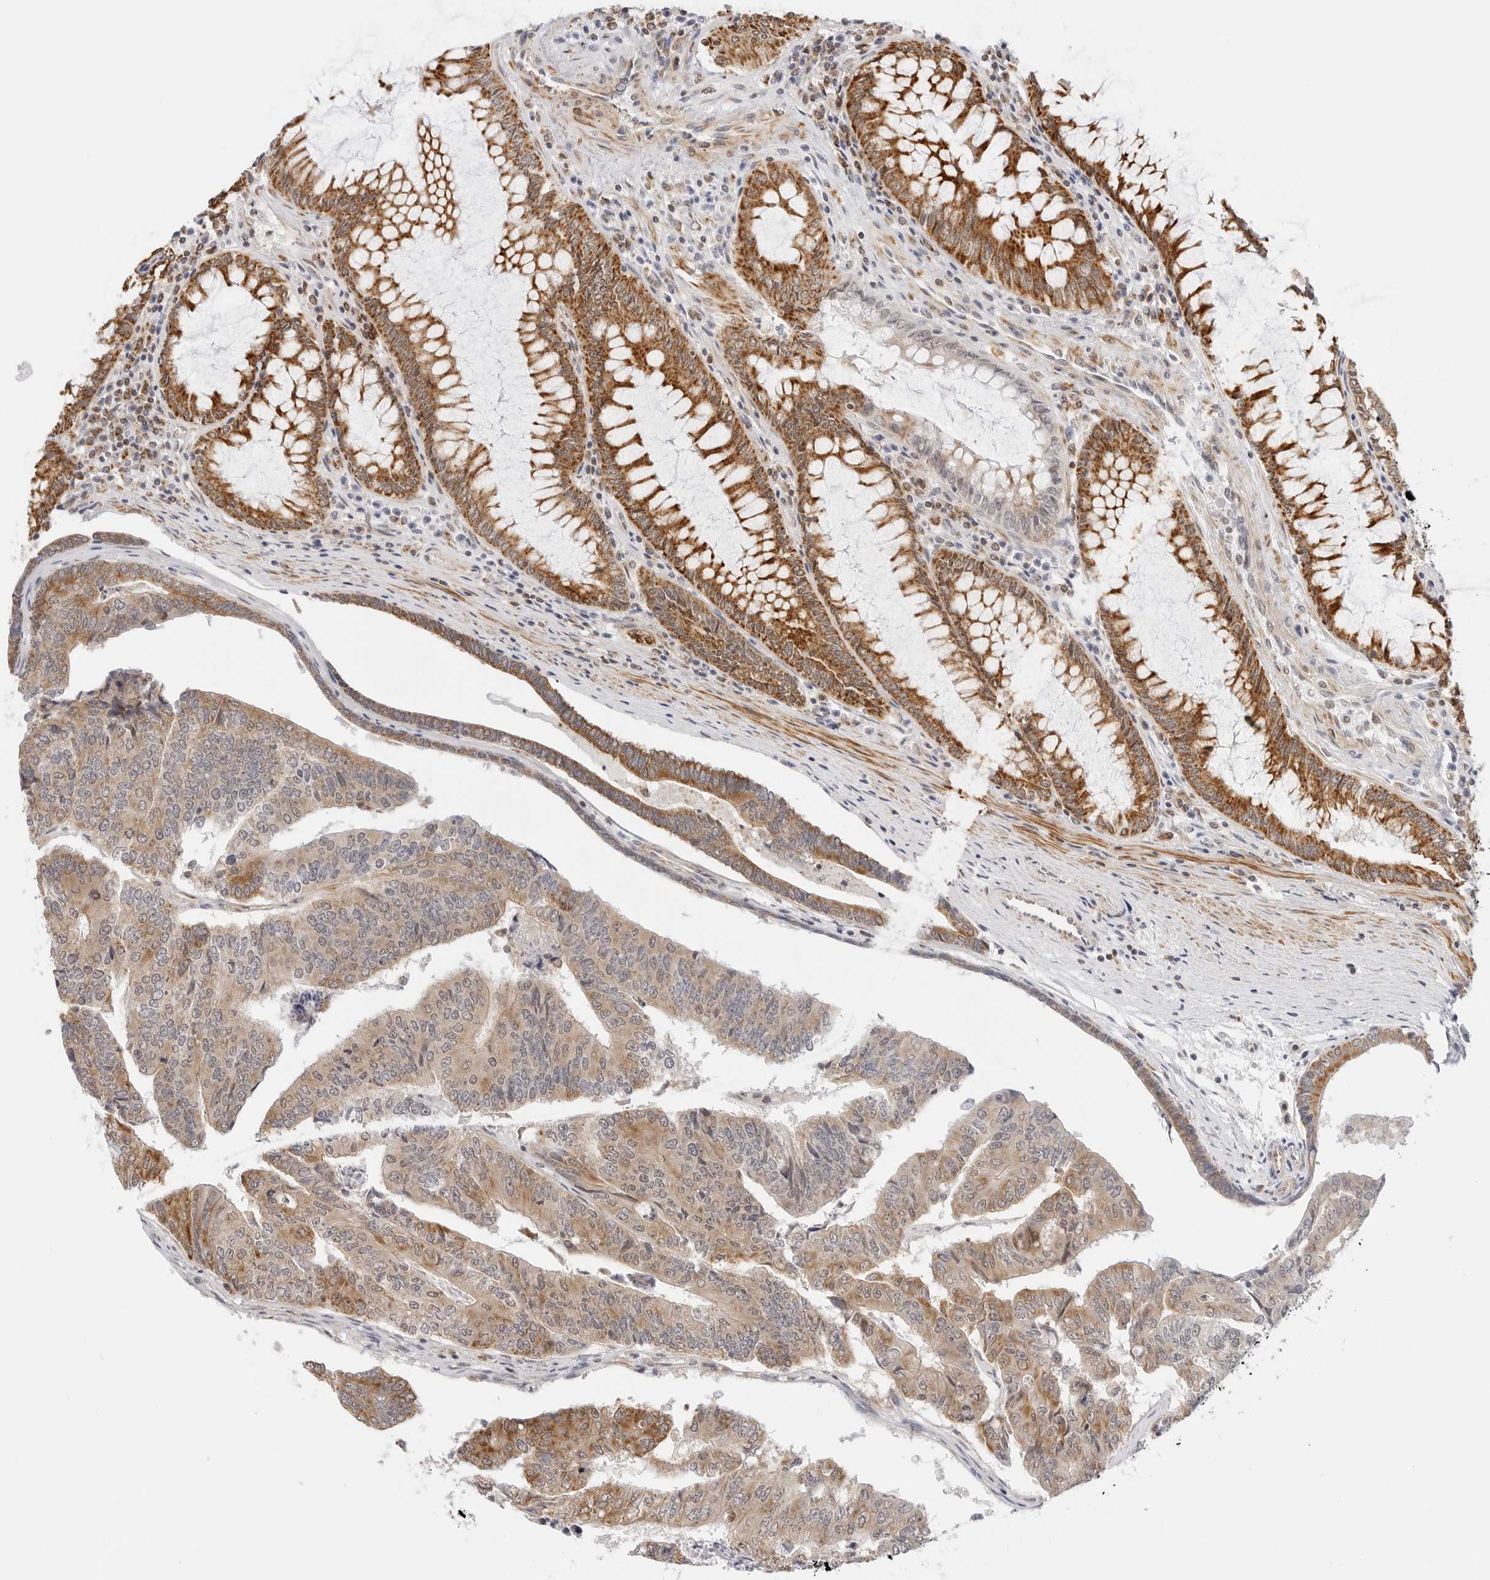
{"staining": {"intensity": "moderate", "quantity": ">75%", "location": "cytoplasmic/membranous"}, "tissue": "colorectal cancer", "cell_type": "Tumor cells", "image_type": "cancer", "snomed": [{"axis": "morphology", "description": "Adenocarcinoma, NOS"}, {"axis": "topography", "description": "Colon"}], "caption": "A brown stain labels moderate cytoplasmic/membranous expression of a protein in colorectal adenocarcinoma tumor cells.", "gene": "GORAB", "patient": {"sex": "female", "age": 67}}